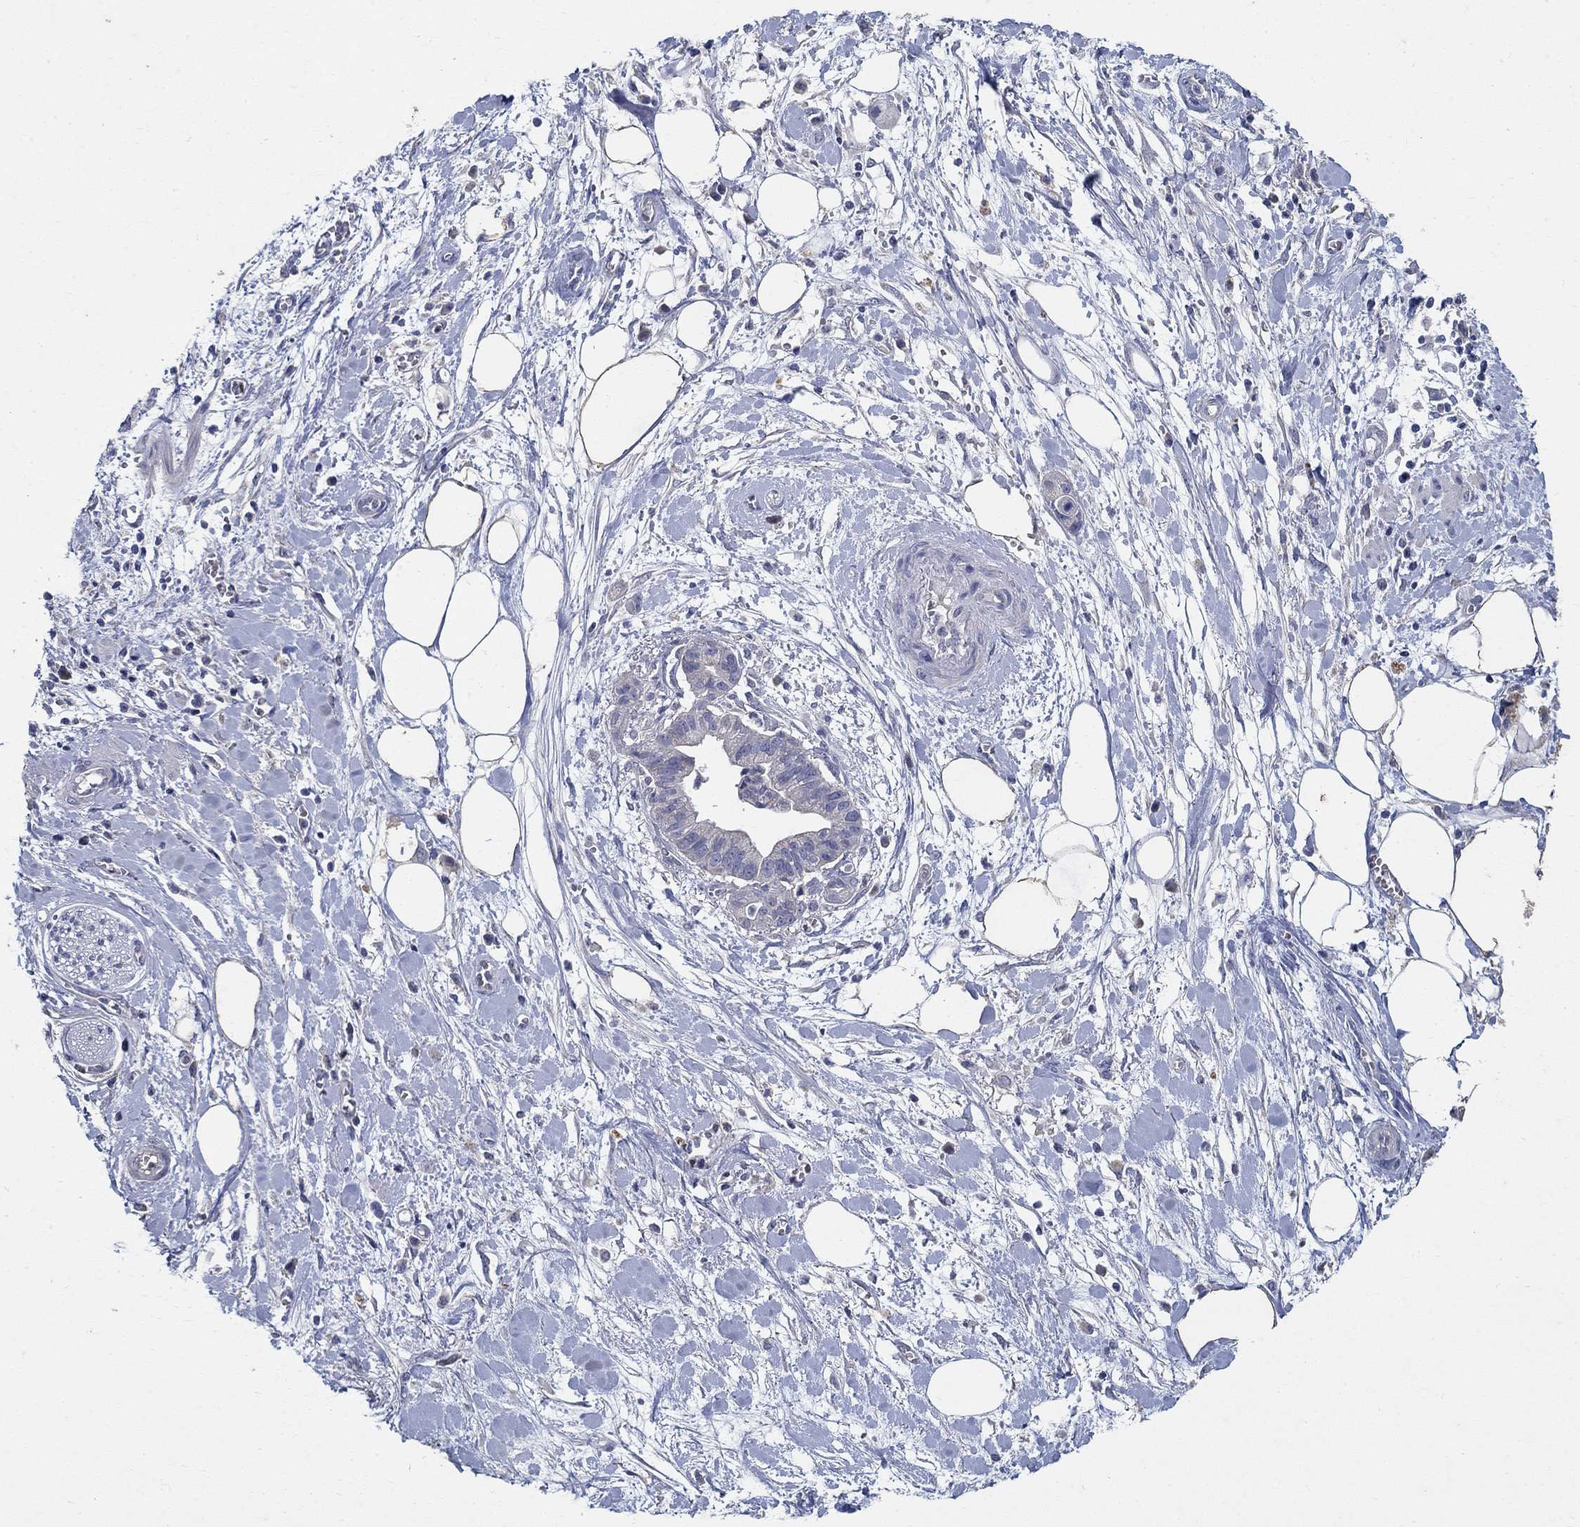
{"staining": {"intensity": "negative", "quantity": "none", "location": "none"}, "tissue": "pancreatic cancer", "cell_type": "Tumor cells", "image_type": "cancer", "snomed": [{"axis": "morphology", "description": "Normal tissue, NOS"}, {"axis": "morphology", "description": "Adenocarcinoma, NOS"}, {"axis": "topography", "description": "Lymph node"}, {"axis": "topography", "description": "Pancreas"}], "caption": "An image of human adenocarcinoma (pancreatic) is negative for staining in tumor cells.", "gene": "PROZ", "patient": {"sex": "female", "age": 58}}